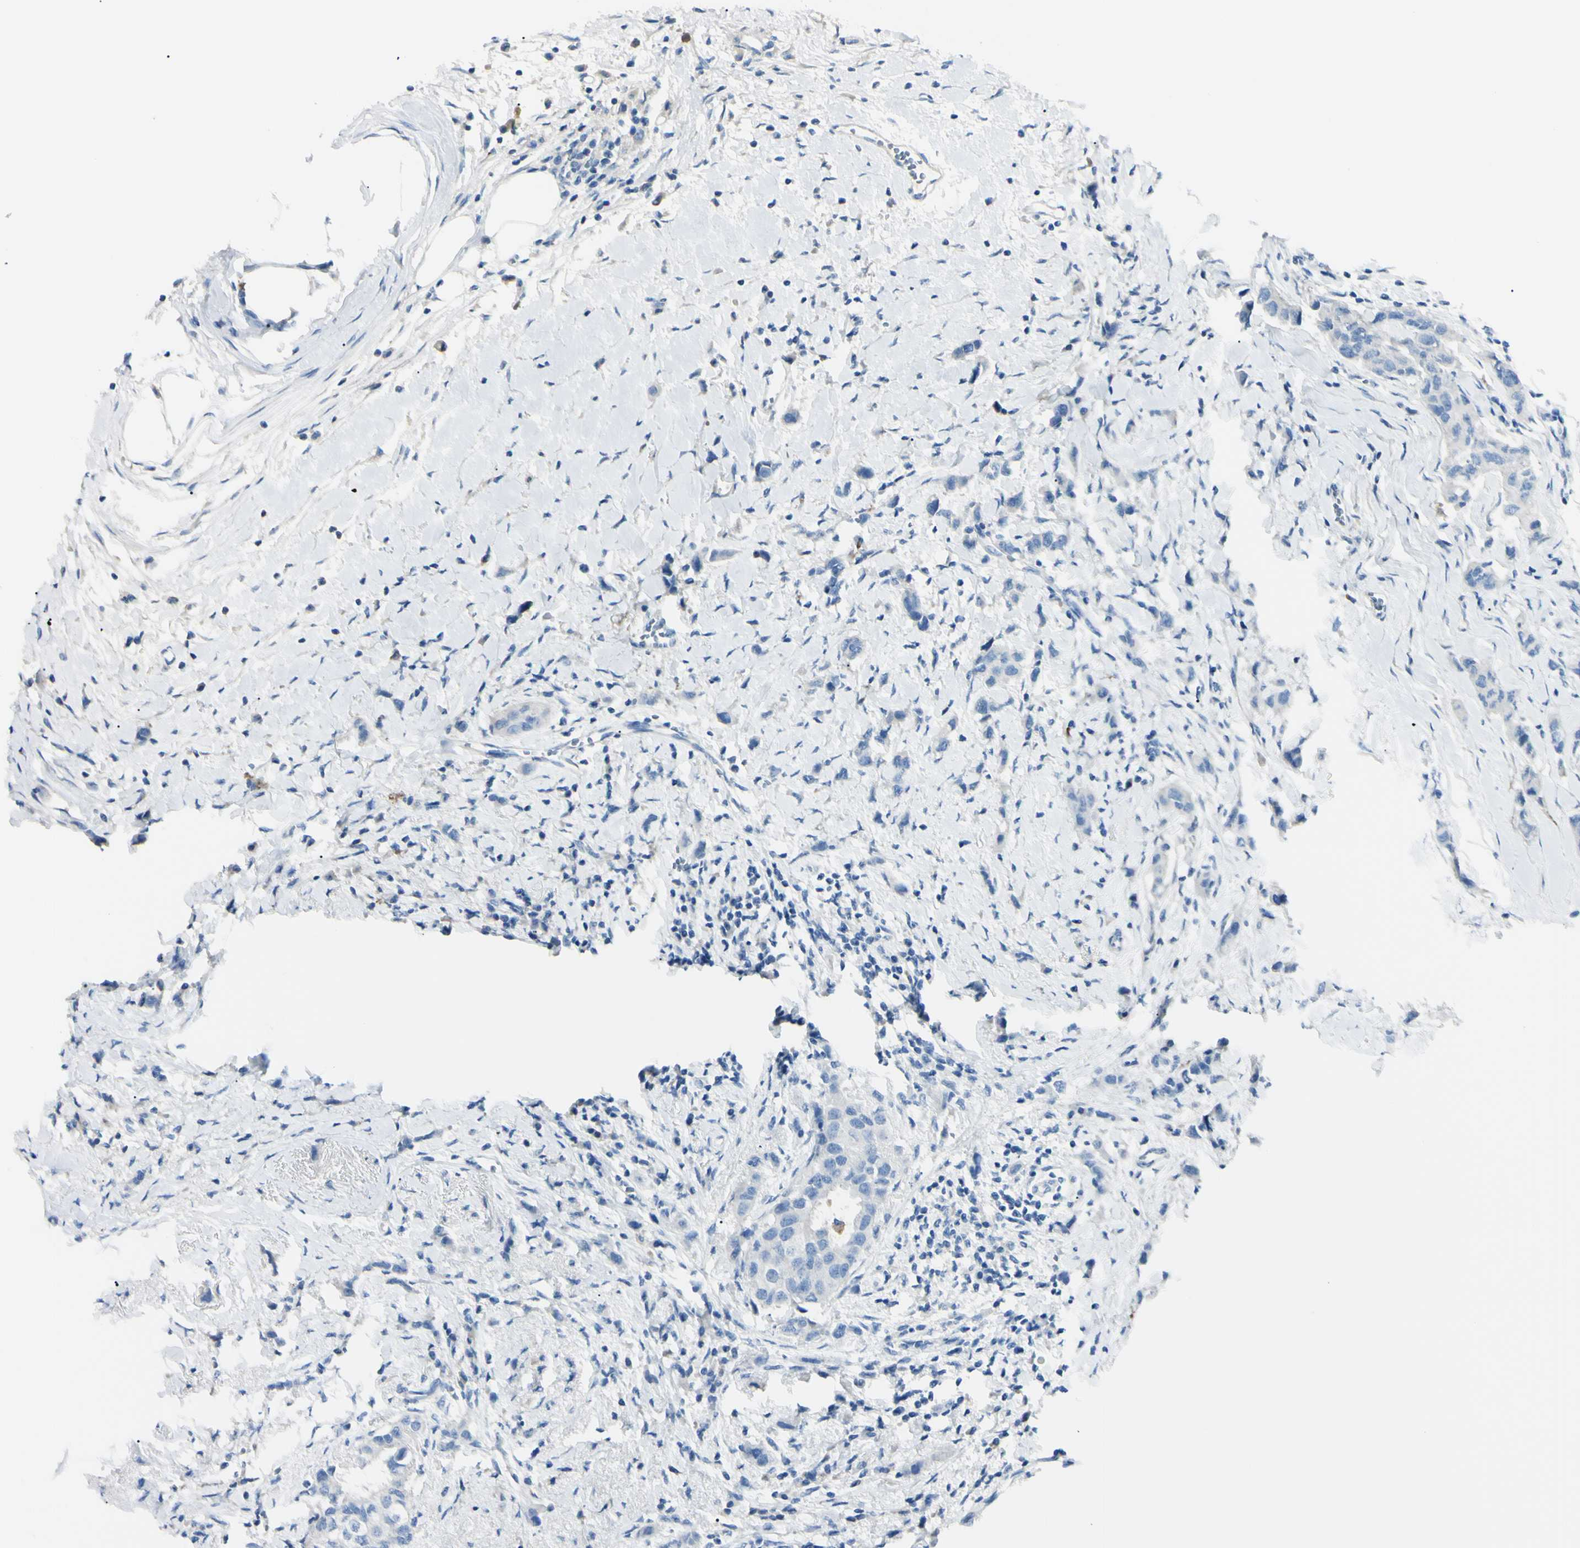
{"staining": {"intensity": "negative", "quantity": "none", "location": "none"}, "tissue": "breast cancer", "cell_type": "Tumor cells", "image_type": "cancer", "snomed": [{"axis": "morphology", "description": "Normal tissue, NOS"}, {"axis": "morphology", "description": "Duct carcinoma"}, {"axis": "topography", "description": "Breast"}], "caption": "Immunohistochemical staining of human intraductal carcinoma (breast) shows no significant staining in tumor cells.", "gene": "FOLH1", "patient": {"sex": "female", "age": 50}}